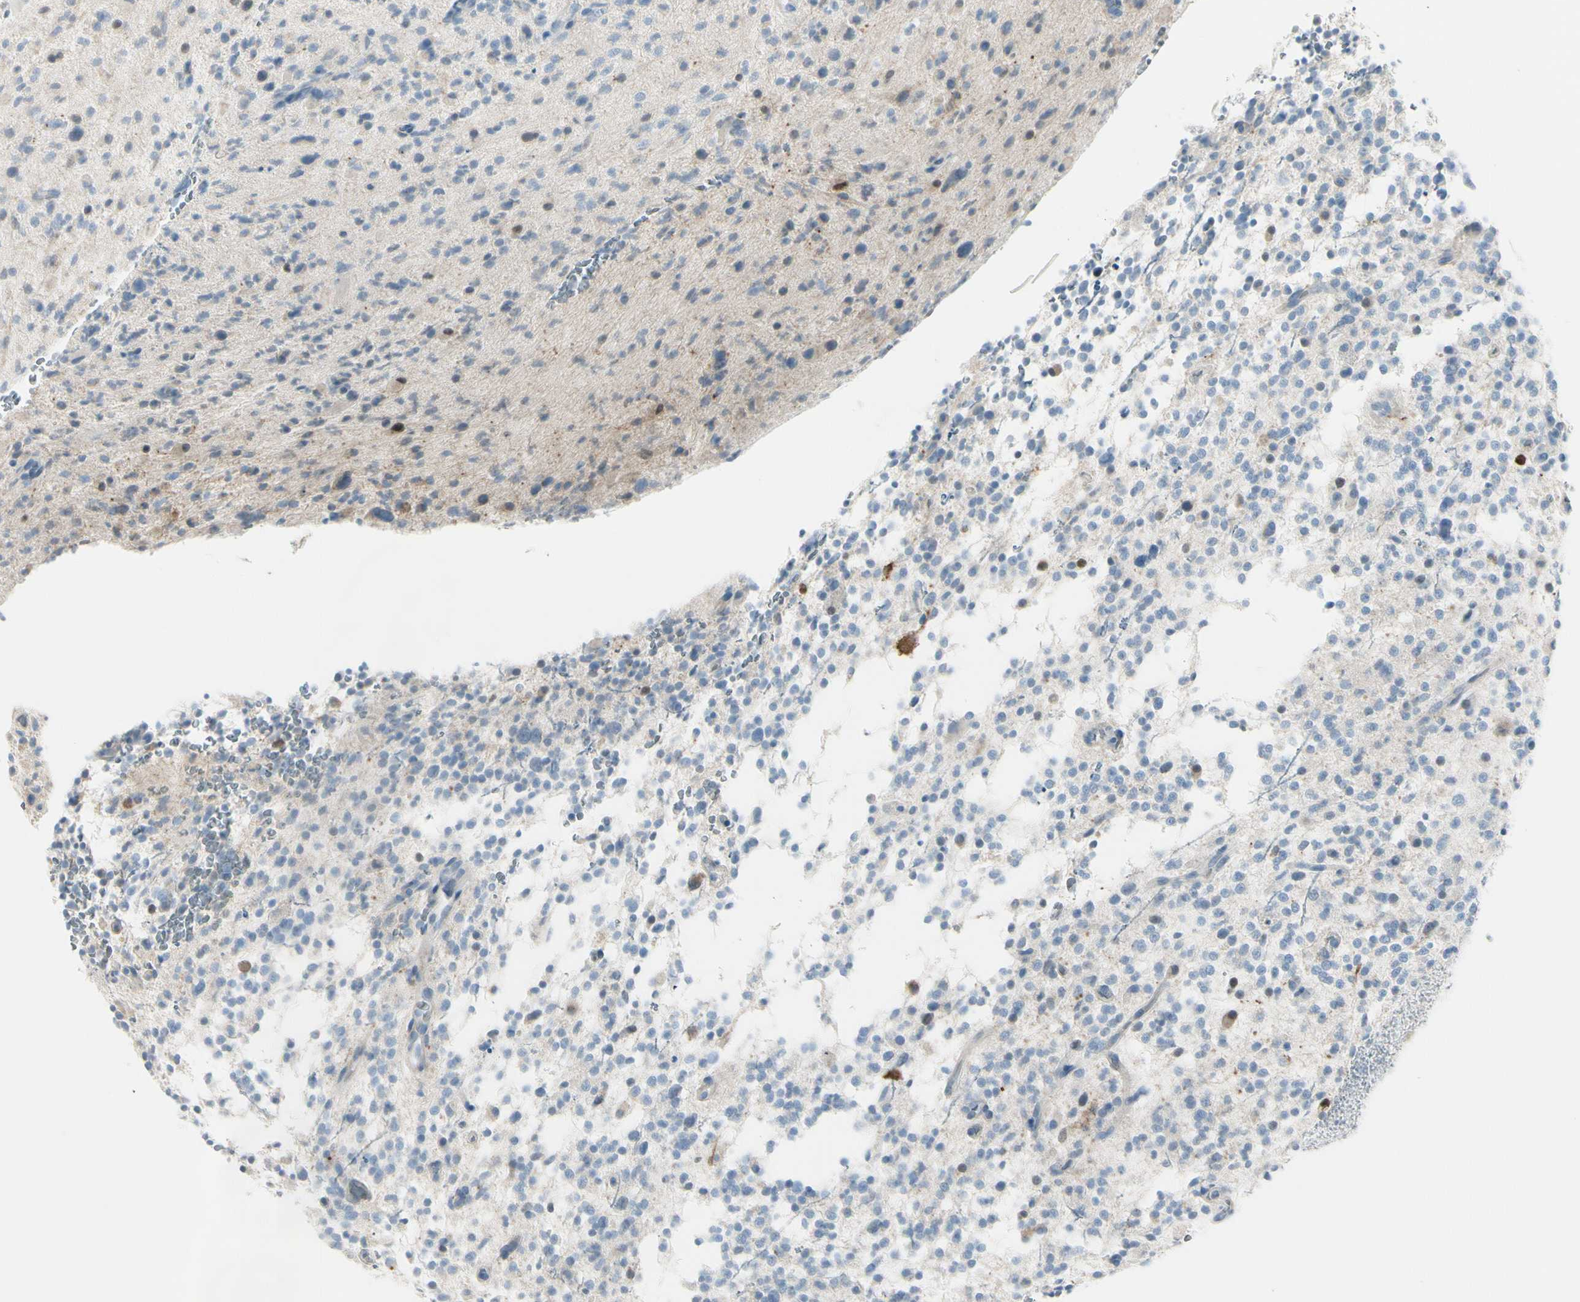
{"staining": {"intensity": "negative", "quantity": "none", "location": "none"}, "tissue": "glioma", "cell_type": "Tumor cells", "image_type": "cancer", "snomed": [{"axis": "morphology", "description": "Glioma, malignant, High grade"}, {"axis": "topography", "description": "Brain"}], "caption": "A high-resolution image shows immunohistochemistry (IHC) staining of glioma, which demonstrates no significant staining in tumor cells.", "gene": "TRAF1", "patient": {"sex": "male", "age": 48}}